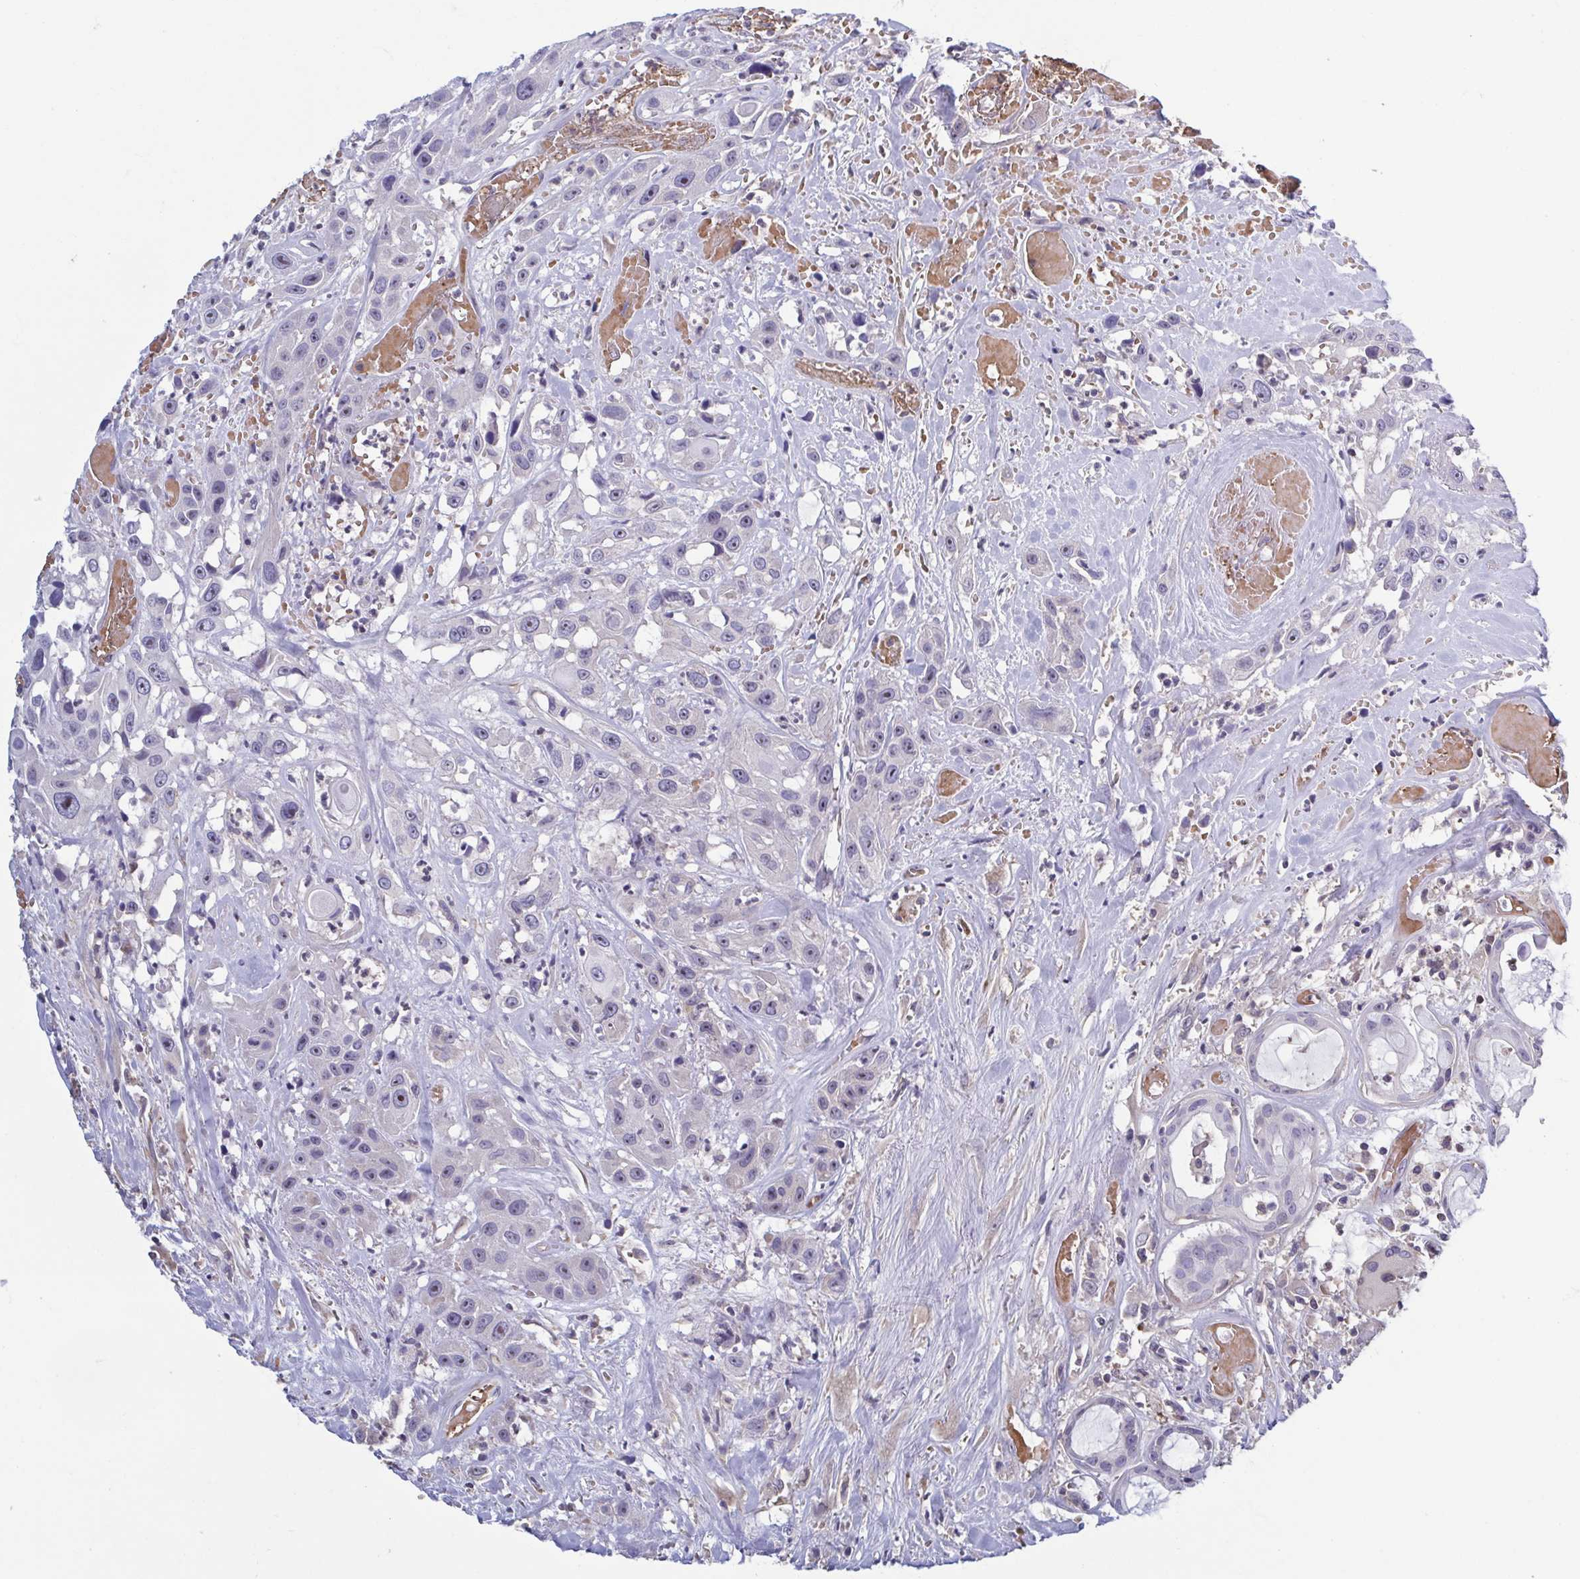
{"staining": {"intensity": "negative", "quantity": "none", "location": "none"}, "tissue": "head and neck cancer", "cell_type": "Tumor cells", "image_type": "cancer", "snomed": [{"axis": "morphology", "description": "Squamous cell carcinoma, NOS"}, {"axis": "topography", "description": "Head-Neck"}], "caption": "Immunohistochemical staining of human head and neck squamous cell carcinoma exhibits no significant positivity in tumor cells.", "gene": "LRRC38", "patient": {"sex": "male", "age": 57}}